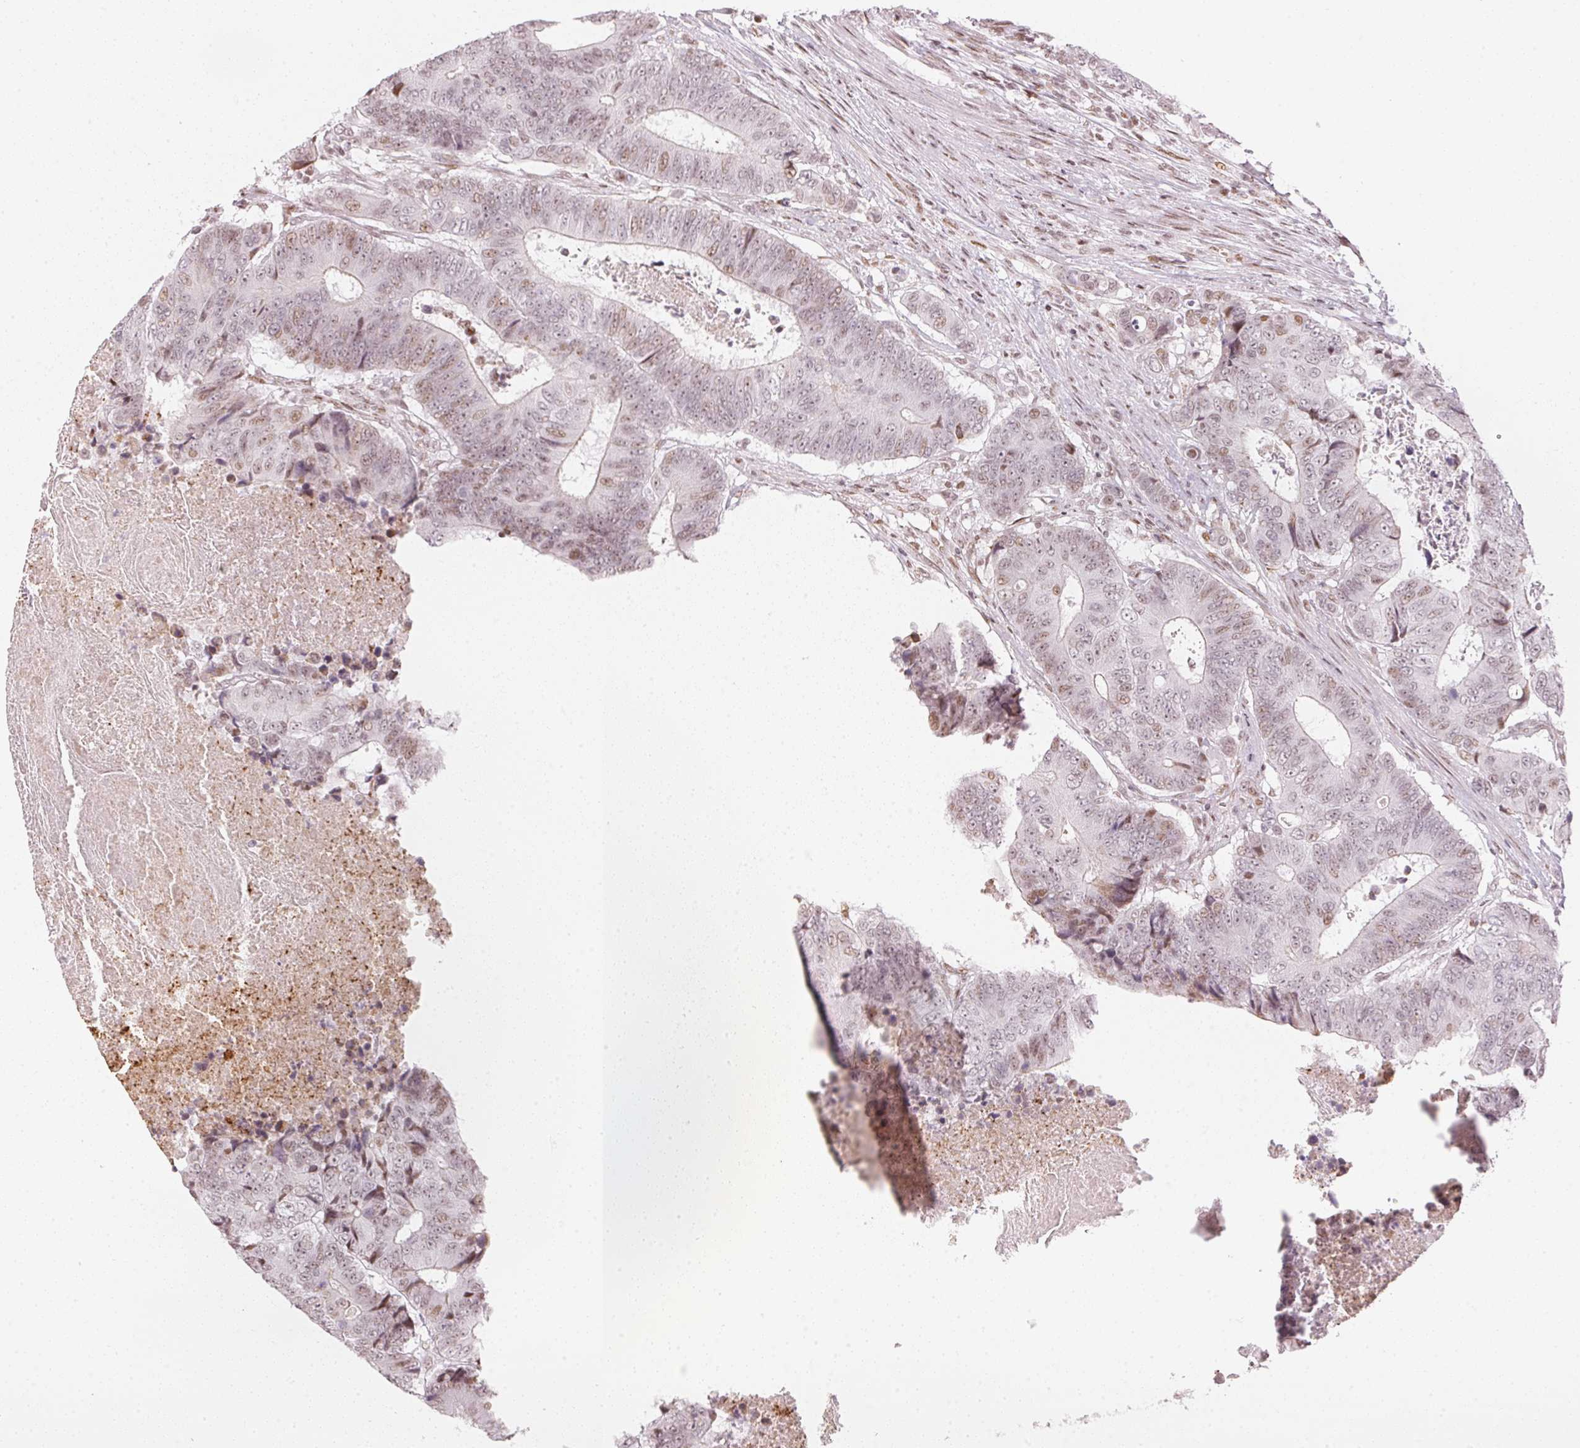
{"staining": {"intensity": "weak", "quantity": "<25%", "location": "nuclear"}, "tissue": "colorectal cancer", "cell_type": "Tumor cells", "image_type": "cancer", "snomed": [{"axis": "morphology", "description": "Adenocarcinoma, NOS"}, {"axis": "topography", "description": "Colon"}], "caption": "Colorectal adenocarcinoma was stained to show a protein in brown. There is no significant staining in tumor cells.", "gene": "KAT6A", "patient": {"sex": "female", "age": 48}}